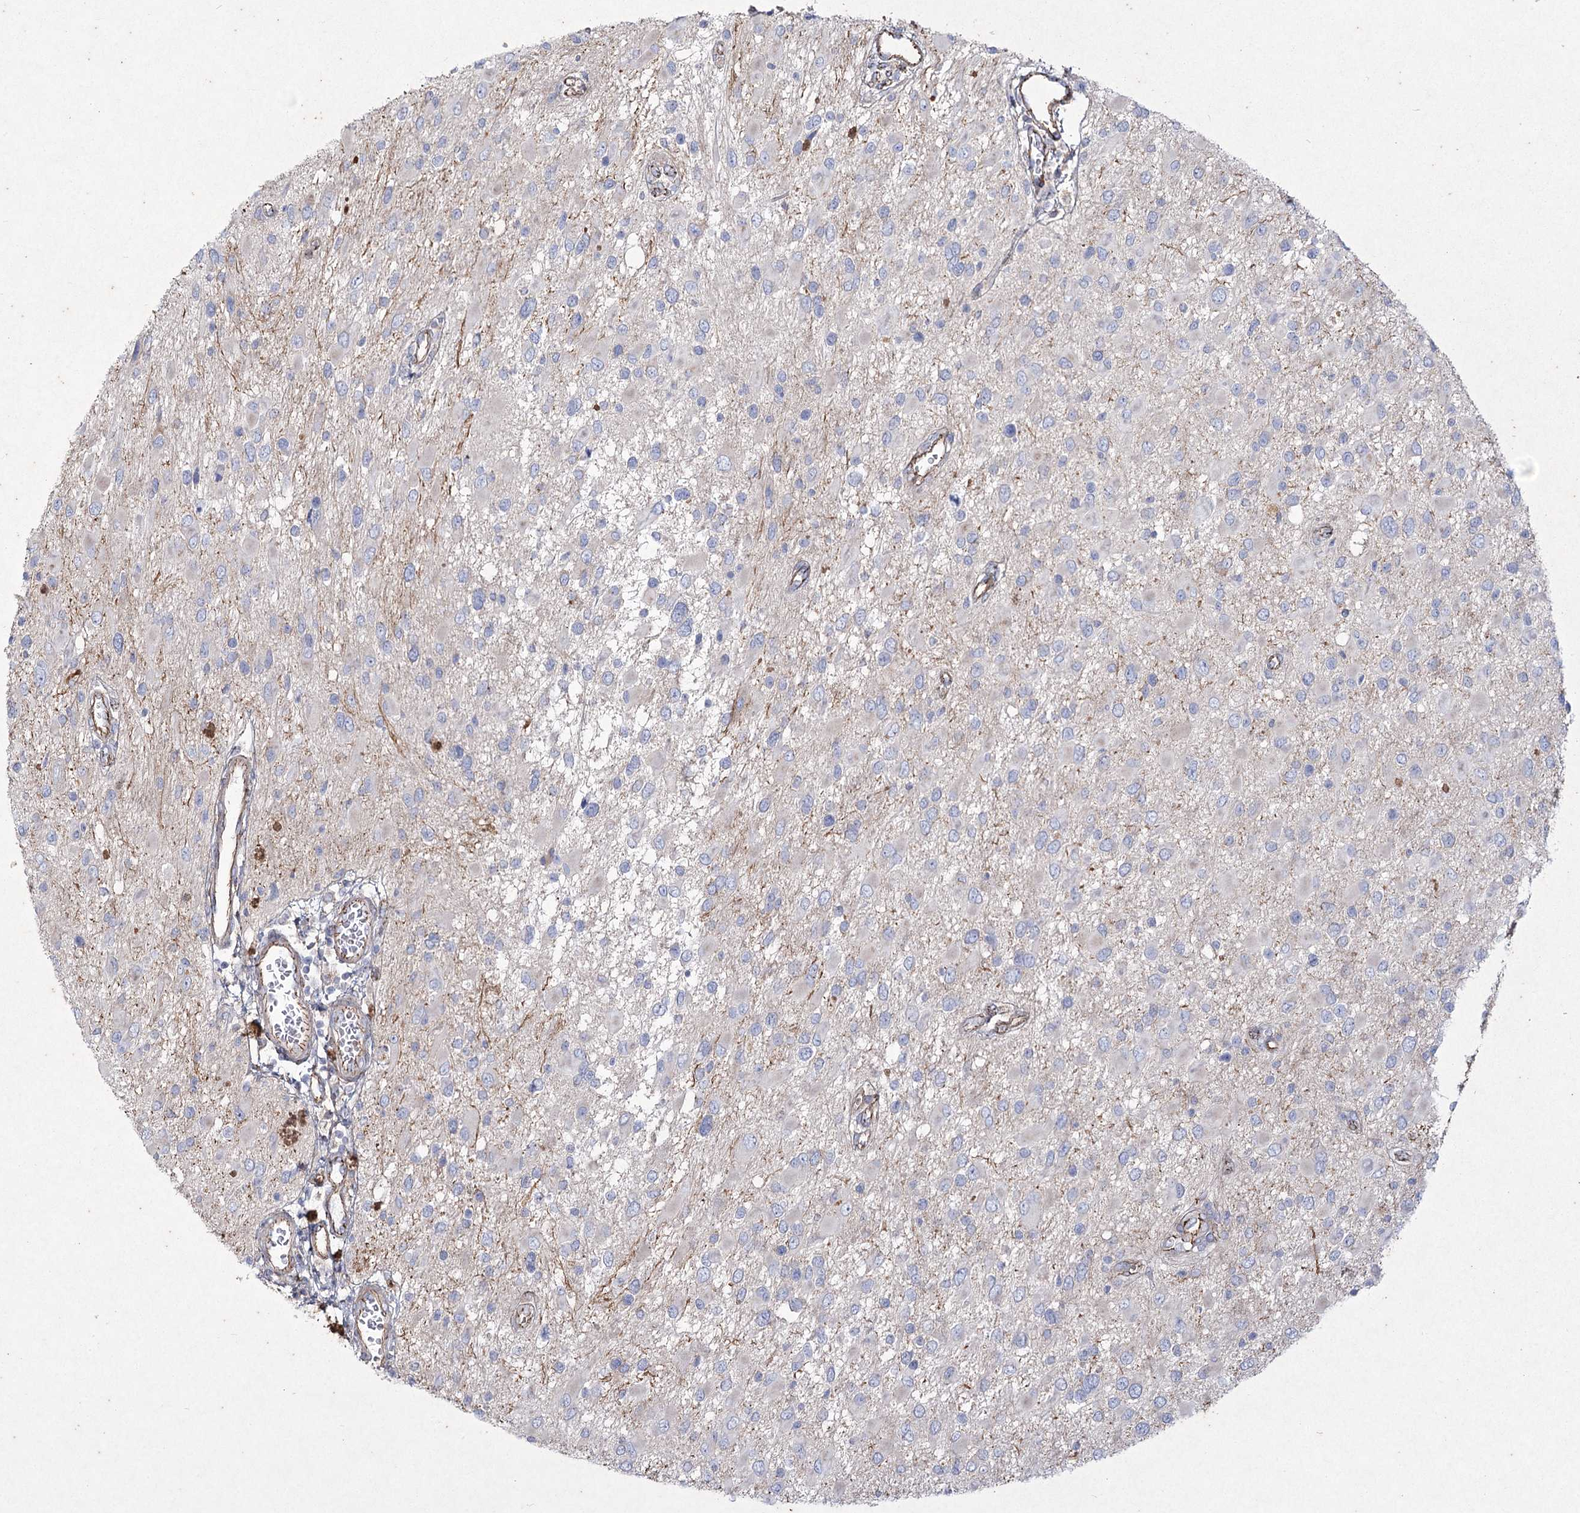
{"staining": {"intensity": "negative", "quantity": "none", "location": "none"}, "tissue": "glioma", "cell_type": "Tumor cells", "image_type": "cancer", "snomed": [{"axis": "morphology", "description": "Glioma, malignant, High grade"}, {"axis": "topography", "description": "Brain"}], "caption": "Immunohistochemistry (IHC) micrograph of neoplastic tissue: human malignant high-grade glioma stained with DAB (3,3'-diaminobenzidine) displays no significant protein staining in tumor cells.", "gene": "LDLRAD3", "patient": {"sex": "male", "age": 53}}